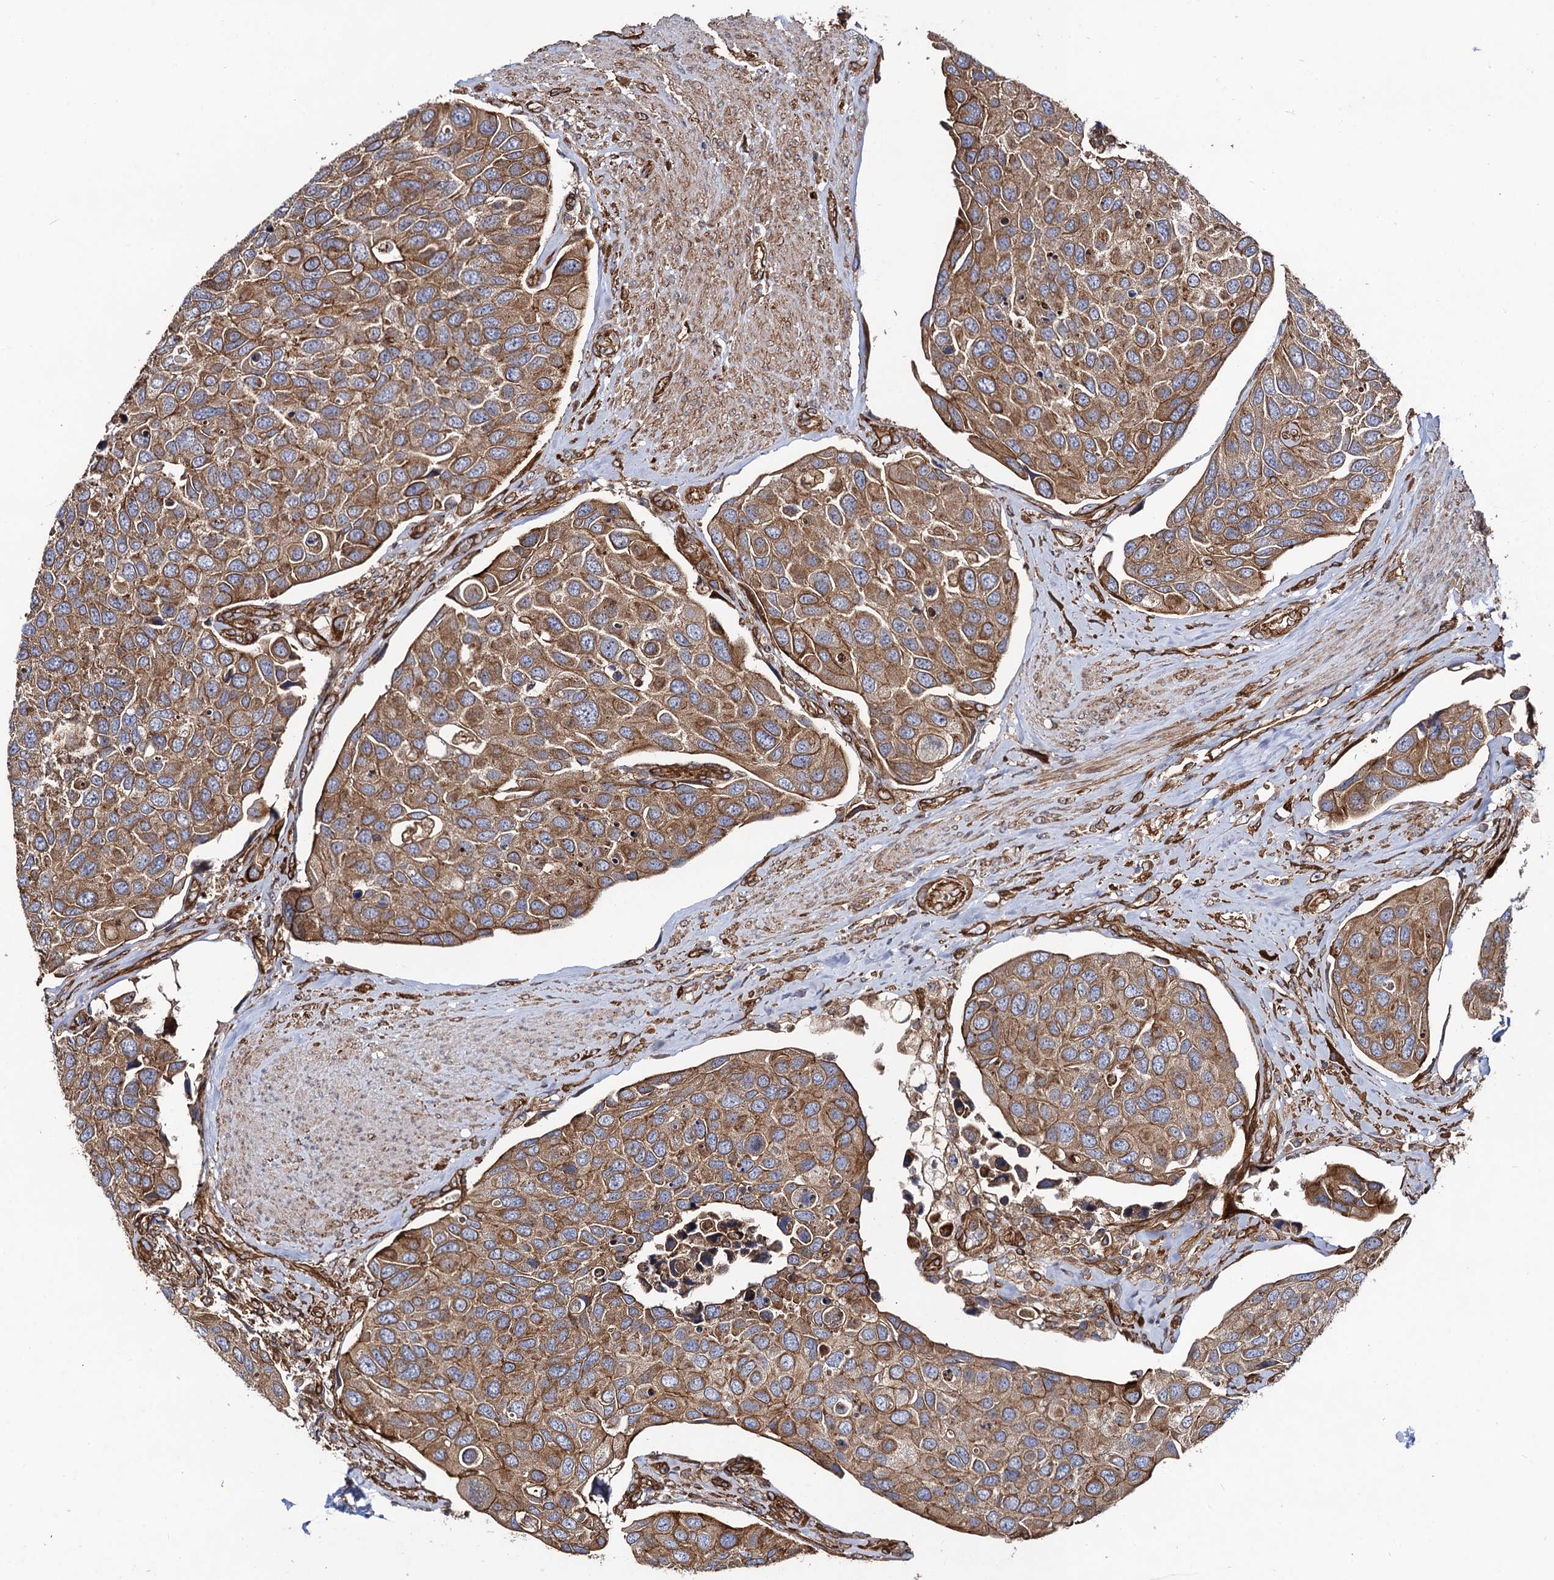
{"staining": {"intensity": "moderate", "quantity": ">75%", "location": "cytoplasmic/membranous"}, "tissue": "urothelial cancer", "cell_type": "Tumor cells", "image_type": "cancer", "snomed": [{"axis": "morphology", "description": "Urothelial carcinoma, High grade"}, {"axis": "topography", "description": "Urinary bladder"}], "caption": "Moderate cytoplasmic/membranous staining is seen in approximately >75% of tumor cells in high-grade urothelial carcinoma. Immunohistochemistry stains the protein in brown and the nuclei are stained blue.", "gene": "CIP2A", "patient": {"sex": "male", "age": 74}}